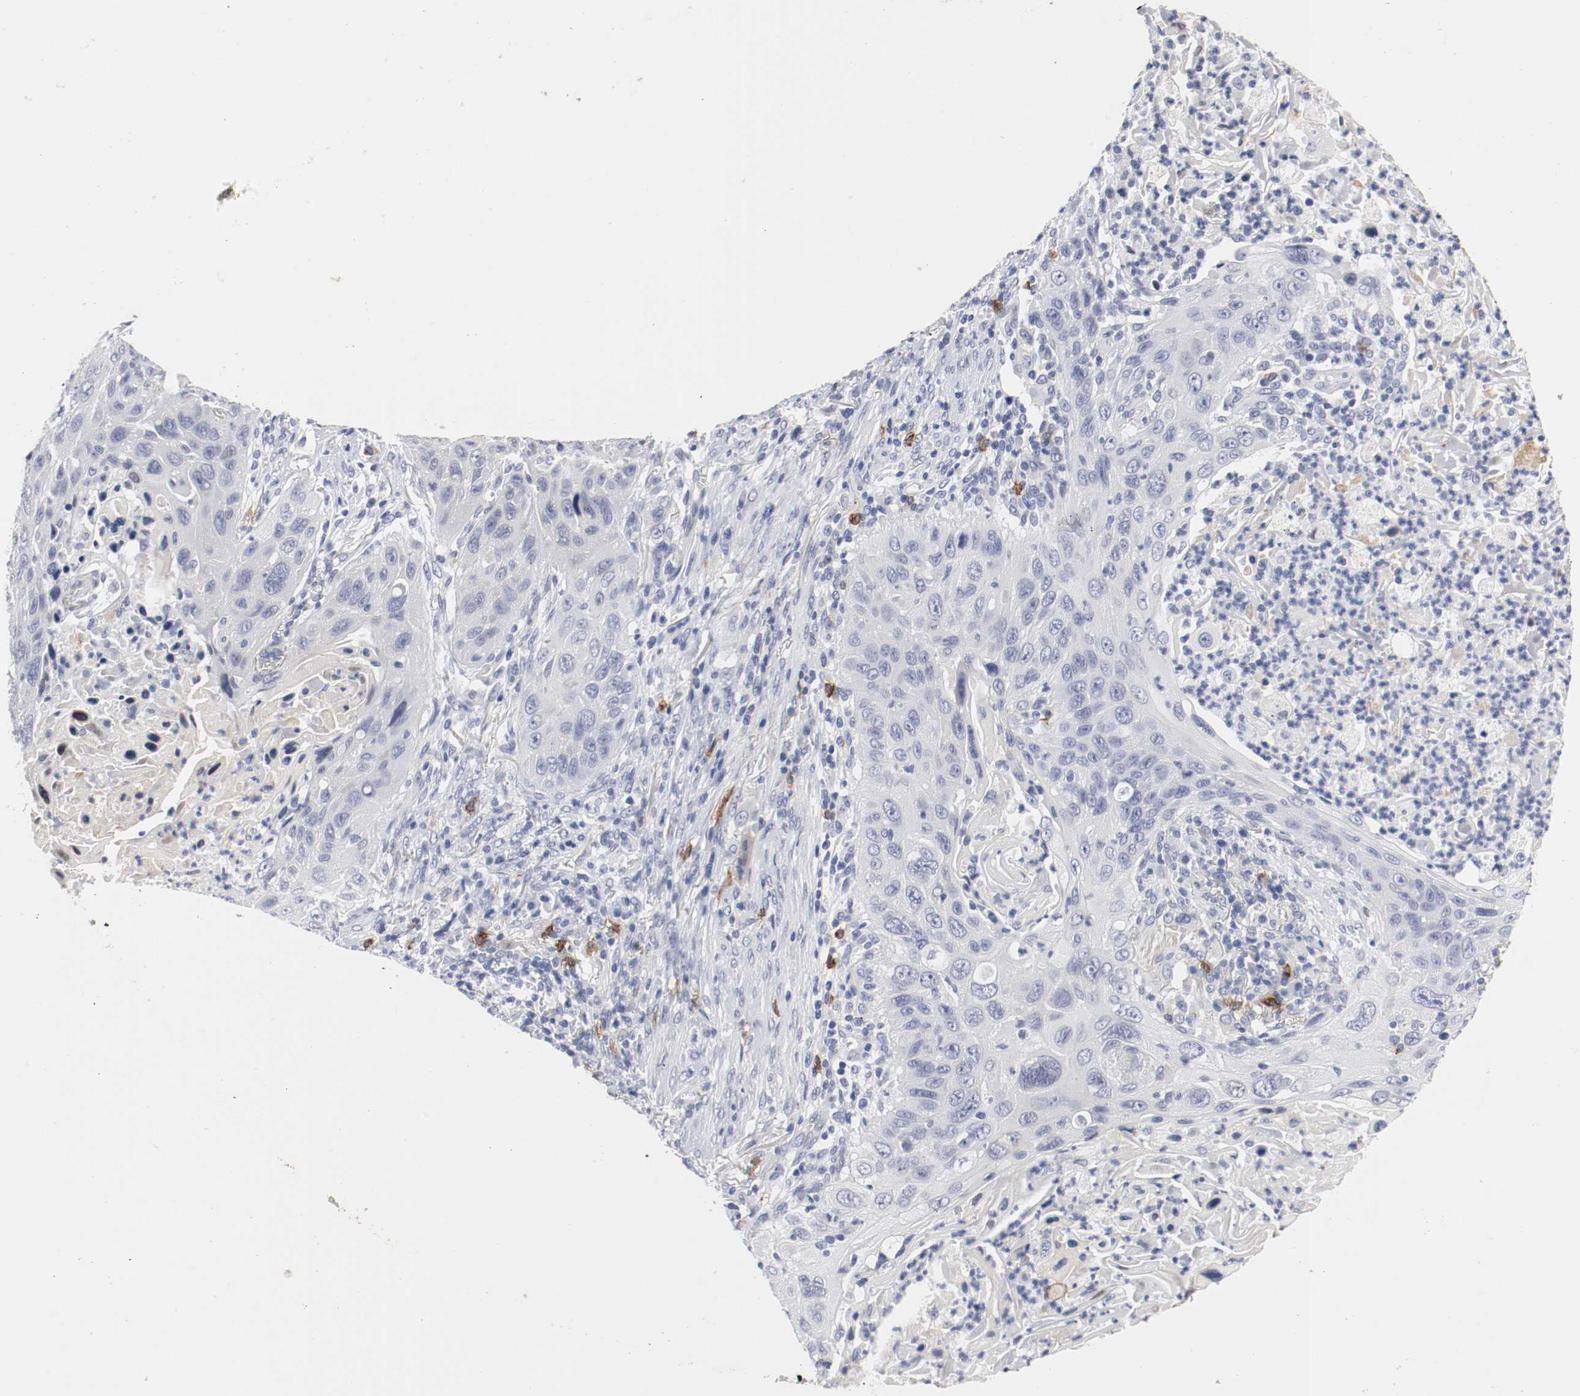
{"staining": {"intensity": "negative", "quantity": "none", "location": "none"}, "tissue": "lung cancer", "cell_type": "Tumor cells", "image_type": "cancer", "snomed": [{"axis": "morphology", "description": "Squamous cell carcinoma, NOS"}, {"axis": "topography", "description": "Lung"}], "caption": "Tumor cells show no significant expression in lung cancer (squamous cell carcinoma).", "gene": "KIT", "patient": {"sex": "female", "age": 67}}